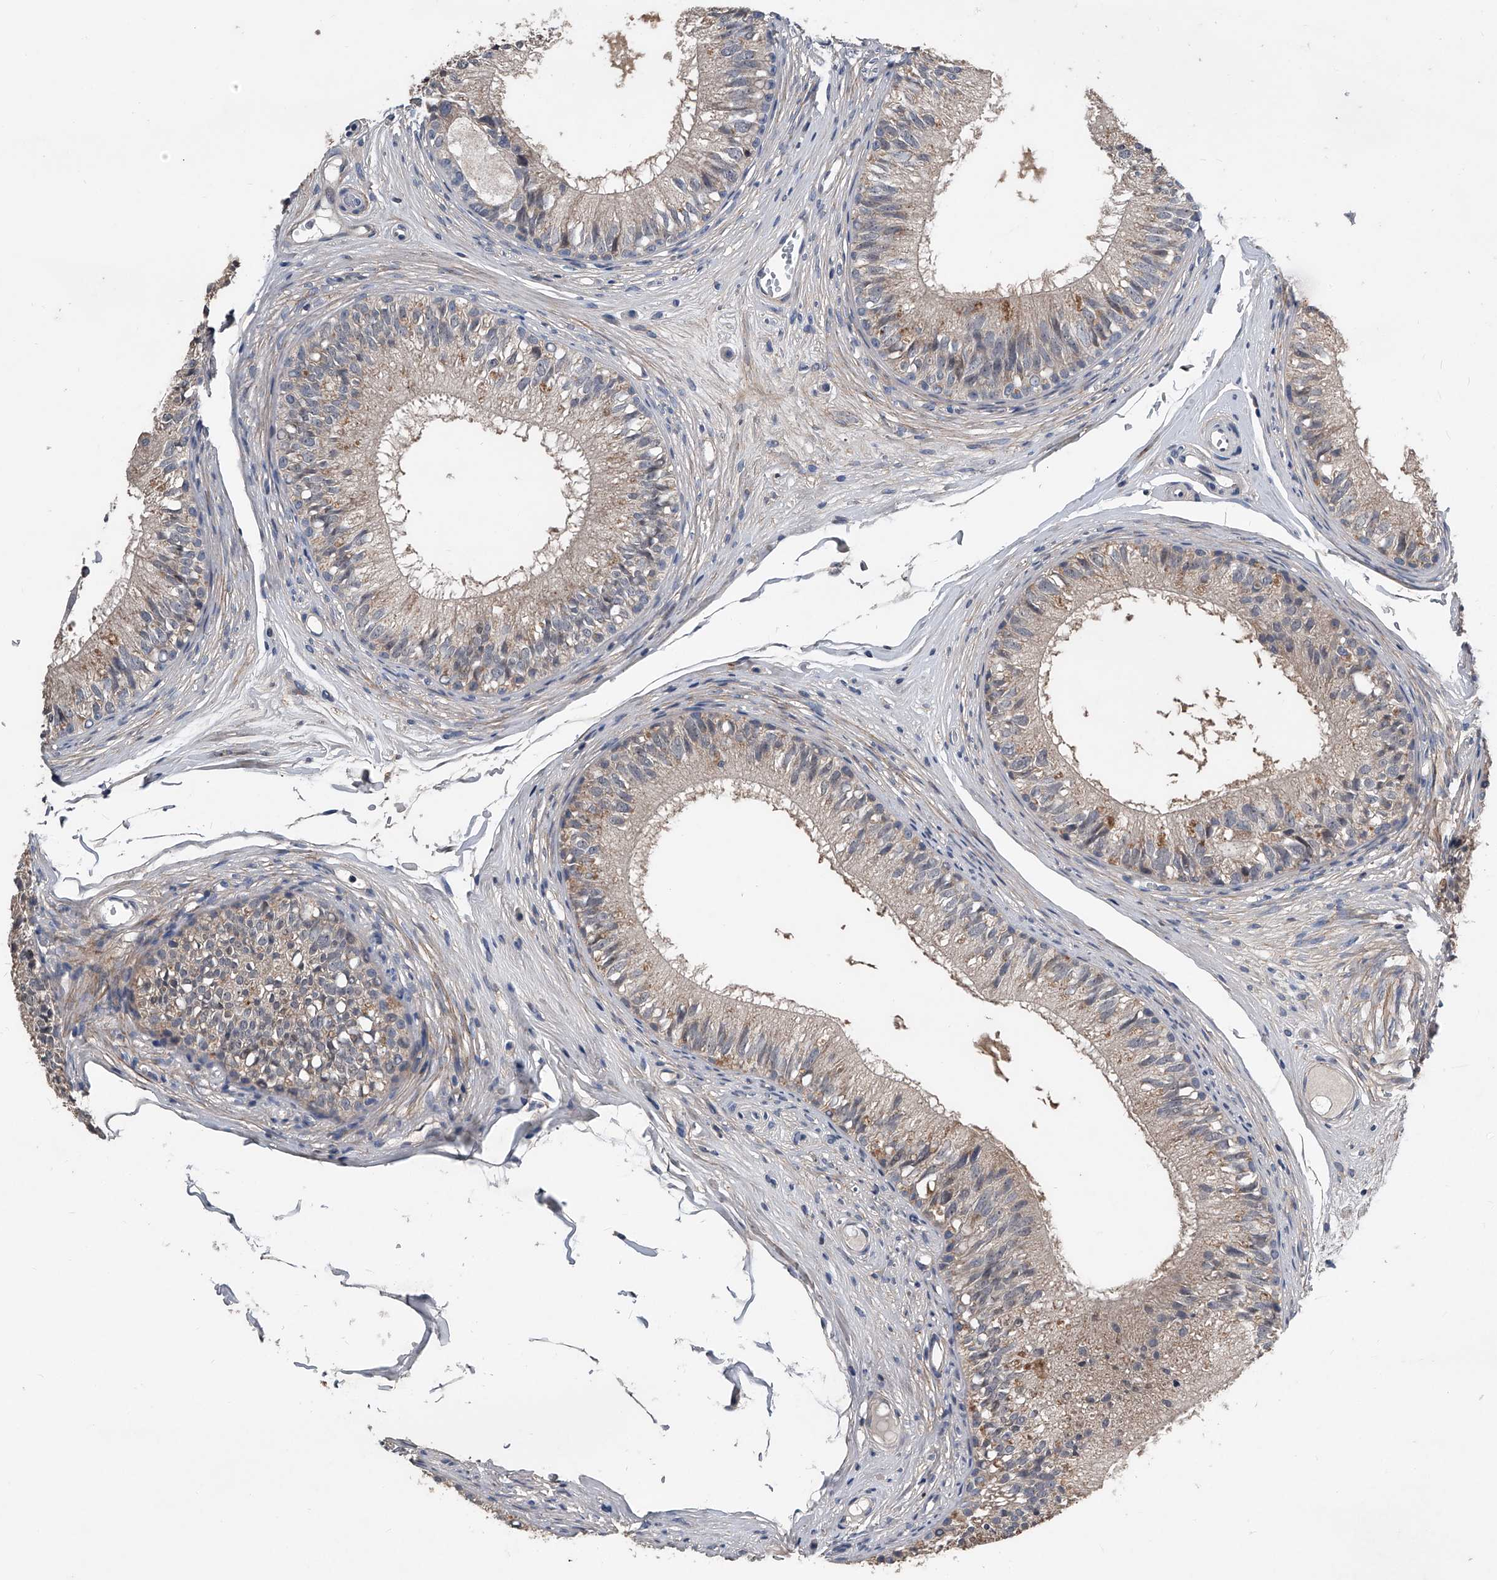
{"staining": {"intensity": "weak", "quantity": "25%-75%", "location": "cytoplasmic/membranous"}, "tissue": "epididymis", "cell_type": "Glandular cells", "image_type": "normal", "snomed": [{"axis": "morphology", "description": "Normal tissue, NOS"}, {"axis": "morphology", "description": "Seminoma in situ"}, {"axis": "topography", "description": "Testis"}, {"axis": "topography", "description": "Epididymis"}], "caption": "Protein positivity by immunohistochemistry demonstrates weak cytoplasmic/membranous staining in approximately 25%-75% of glandular cells in unremarkable epididymis.", "gene": "PHACTR1", "patient": {"sex": "male", "age": 28}}